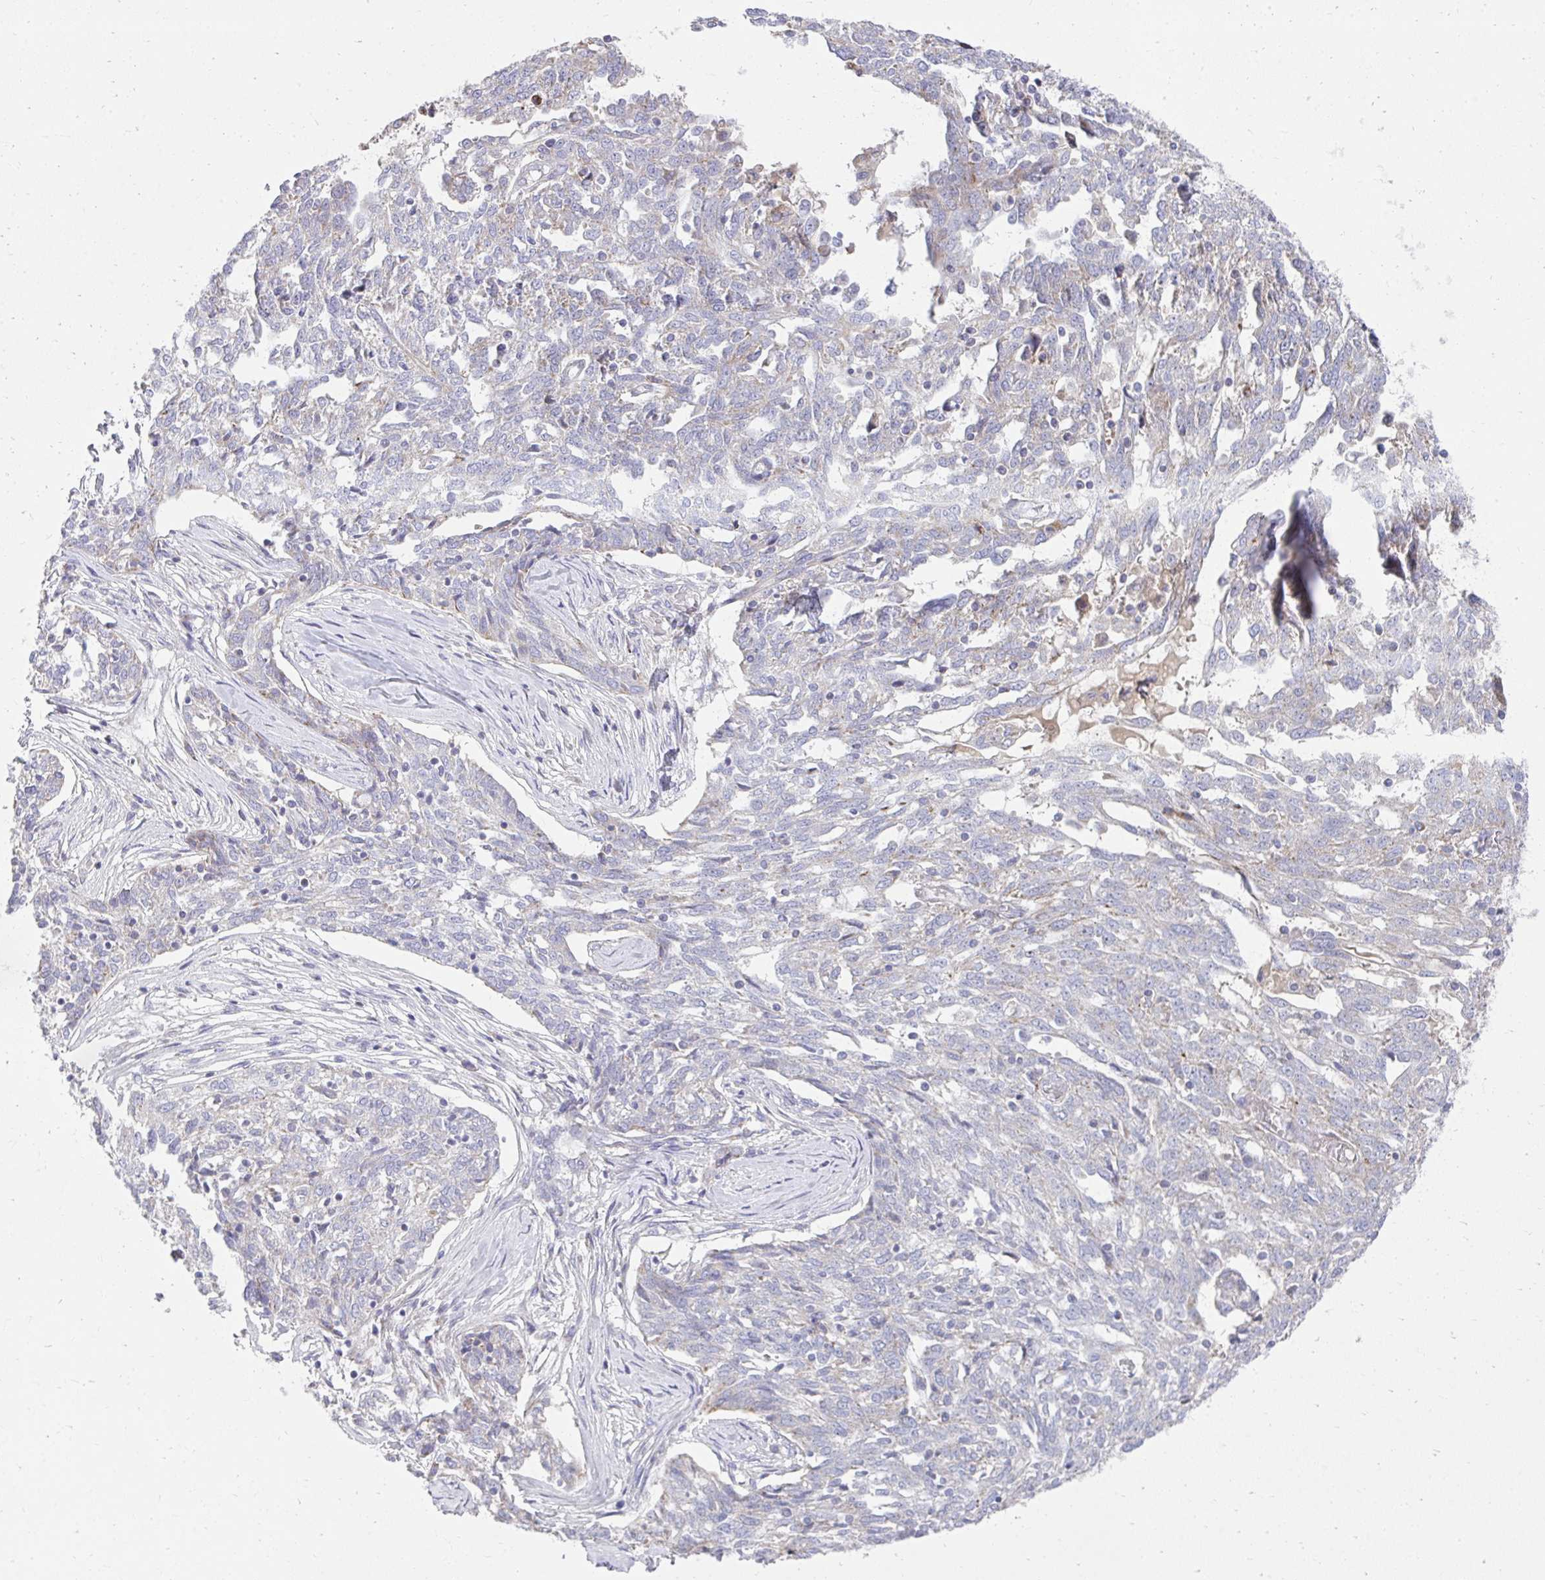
{"staining": {"intensity": "negative", "quantity": "none", "location": "none"}, "tissue": "ovarian cancer", "cell_type": "Tumor cells", "image_type": "cancer", "snomed": [{"axis": "morphology", "description": "Cystadenocarcinoma, serous, NOS"}, {"axis": "topography", "description": "Ovary"}], "caption": "There is no significant expression in tumor cells of ovarian cancer.", "gene": "PRRG3", "patient": {"sex": "female", "age": 67}}